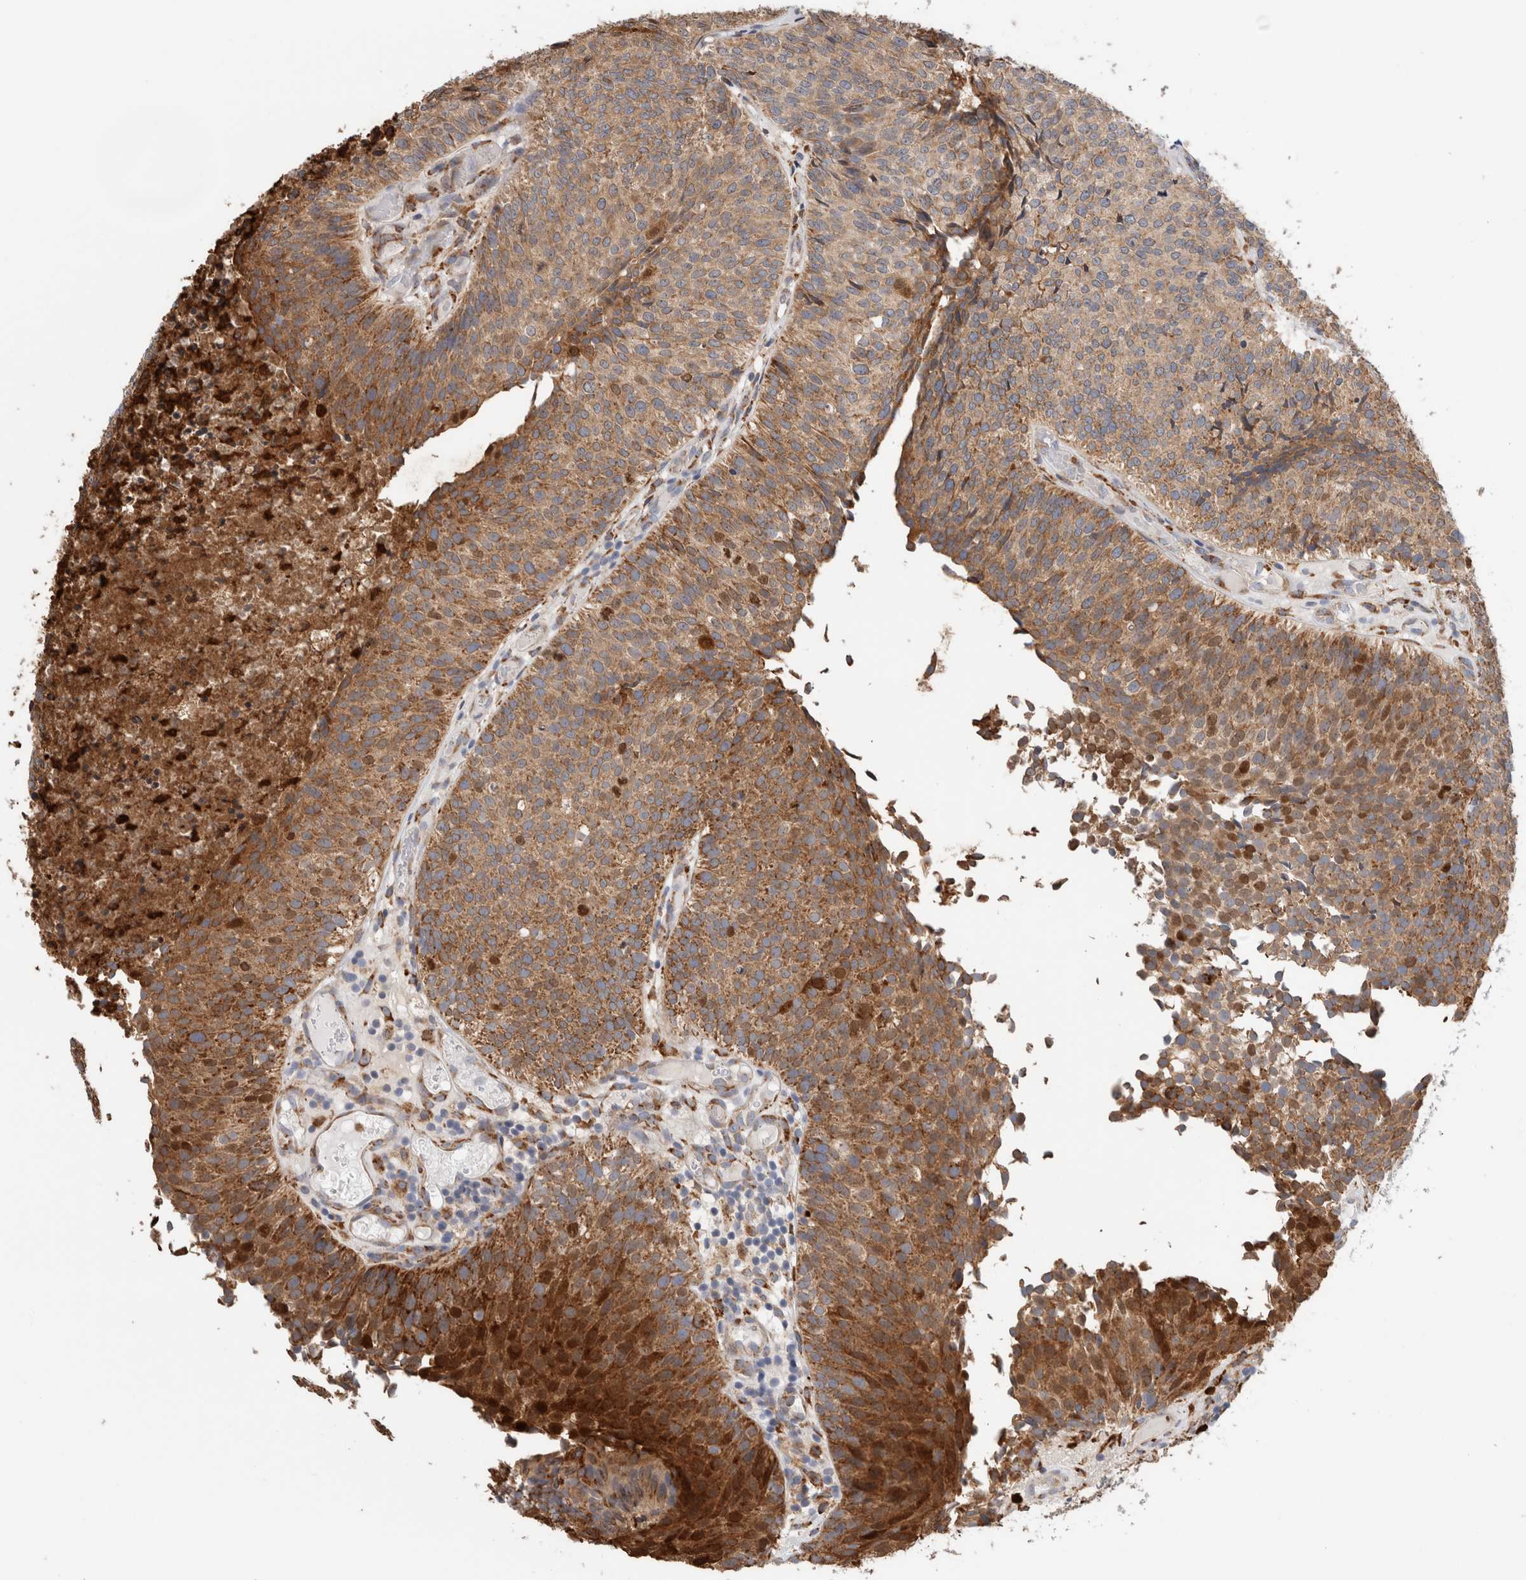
{"staining": {"intensity": "moderate", "quantity": ">75%", "location": "cytoplasmic/membranous"}, "tissue": "urothelial cancer", "cell_type": "Tumor cells", "image_type": "cancer", "snomed": [{"axis": "morphology", "description": "Urothelial carcinoma, Low grade"}, {"axis": "topography", "description": "Urinary bladder"}], "caption": "Urothelial carcinoma (low-grade) stained with a protein marker shows moderate staining in tumor cells.", "gene": "P4HA1", "patient": {"sex": "male", "age": 86}}